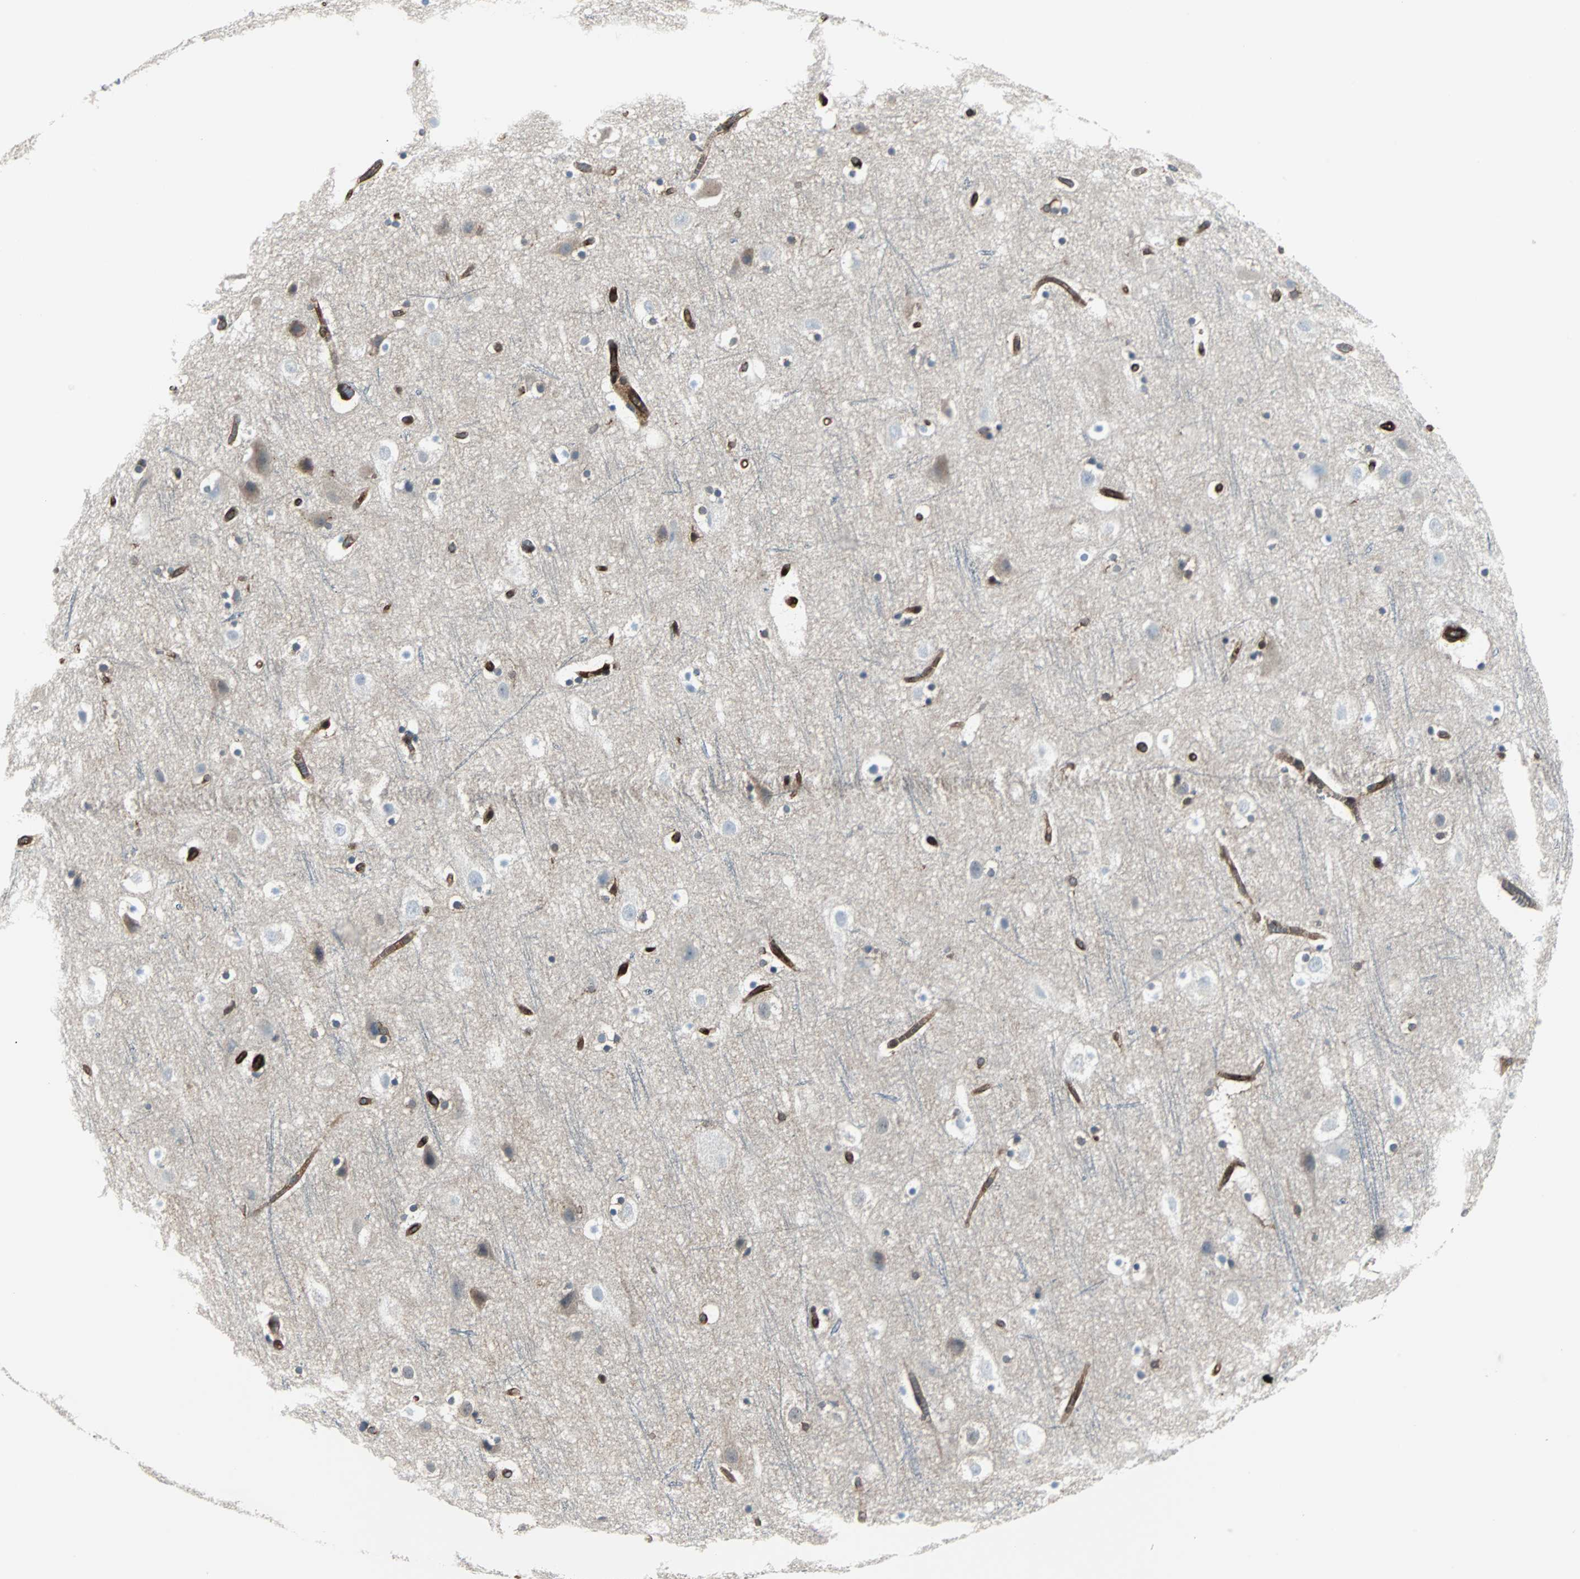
{"staining": {"intensity": "moderate", "quantity": ">75%", "location": "cytoplasmic/membranous"}, "tissue": "cerebral cortex", "cell_type": "Endothelial cells", "image_type": "normal", "snomed": [{"axis": "morphology", "description": "Normal tissue, NOS"}, {"axis": "topography", "description": "Cerebral cortex"}], "caption": "Endothelial cells exhibit moderate cytoplasmic/membranous expression in about >75% of cells in unremarkable cerebral cortex. (Brightfield microscopy of DAB IHC at high magnification).", "gene": "RELA", "patient": {"sex": "male", "age": 45}}